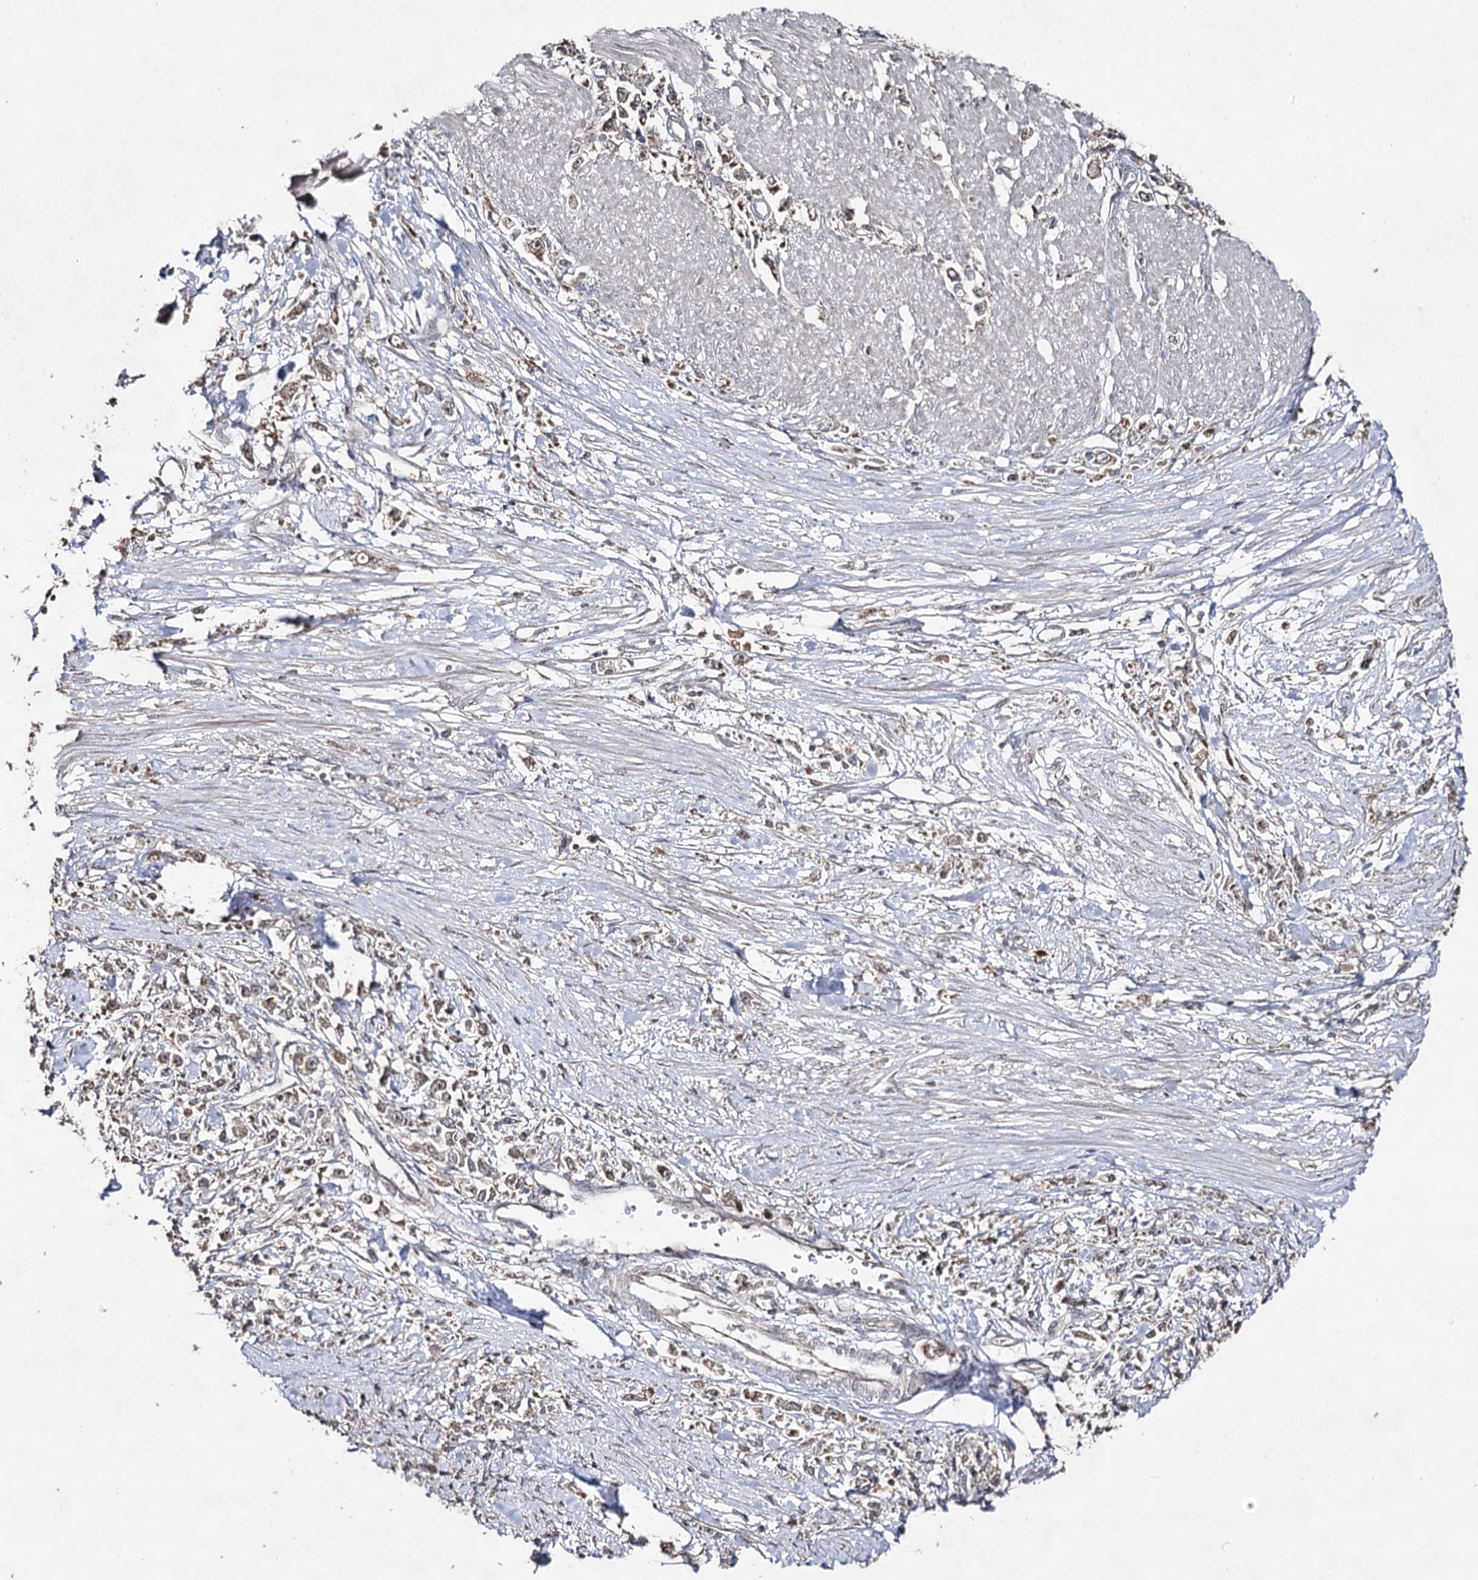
{"staining": {"intensity": "weak", "quantity": ">75%", "location": "cytoplasmic/membranous"}, "tissue": "stomach cancer", "cell_type": "Tumor cells", "image_type": "cancer", "snomed": [{"axis": "morphology", "description": "Adenocarcinoma, NOS"}, {"axis": "topography", "description": "Stomach"}], "caption": "Brown immunohistochemical staining in human stomach cancer demonstrates weak cytoplasmic/membranous expression in about >75% of tumor cells. The protein is stained brown, and the nuclei are stained in blue (DAB IHC with brightfield microscopy, high magnification).", "gene": "ACTR6", "patient": {"sex": "female", "age": 59}}